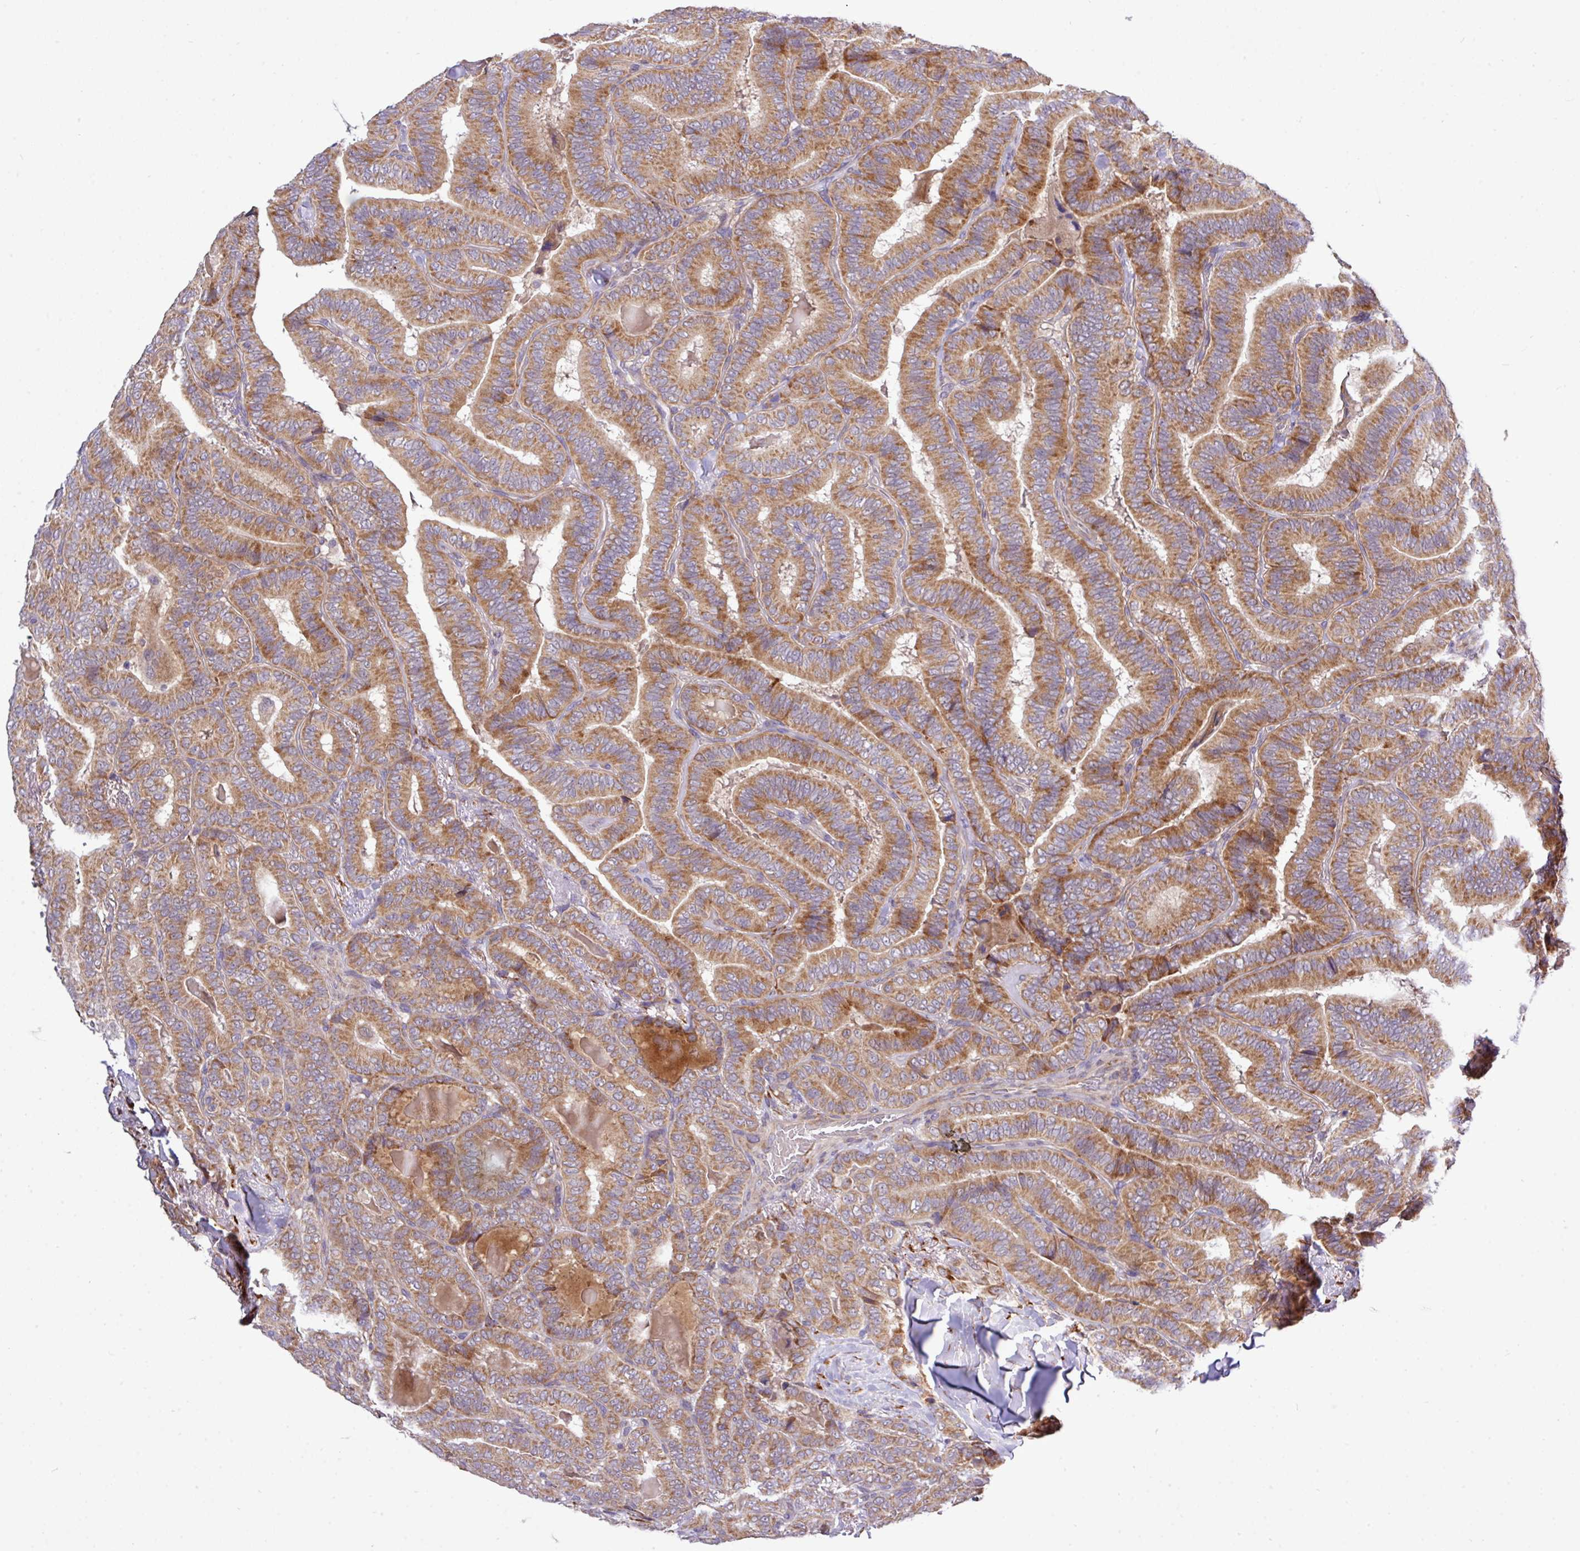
{"staining": {"intensity": "moderate", "quantity": ">75%", "location": "cytoplasmic/membranous"}, "tissue": "thyroid cancer", "cell_type": "Tumor cells", "image_type": "cancer", "snomed": [{"axis": "morphology", "description": "Papillary adenocarcinoma, NOS"}, {"axis": "topography", "description": "Thyroid gland"}], "caption": "Protein expression analysis of human papillary adenocarcinoma (thyroid) reveals moderate cytoplasmic/membranous expression in about >75% of tumor cells. (DAB = brown stain, brightfield microscopy at high magnification).", "gene": "TM2D2", "patient": {"sex": "male", "age": 61}}